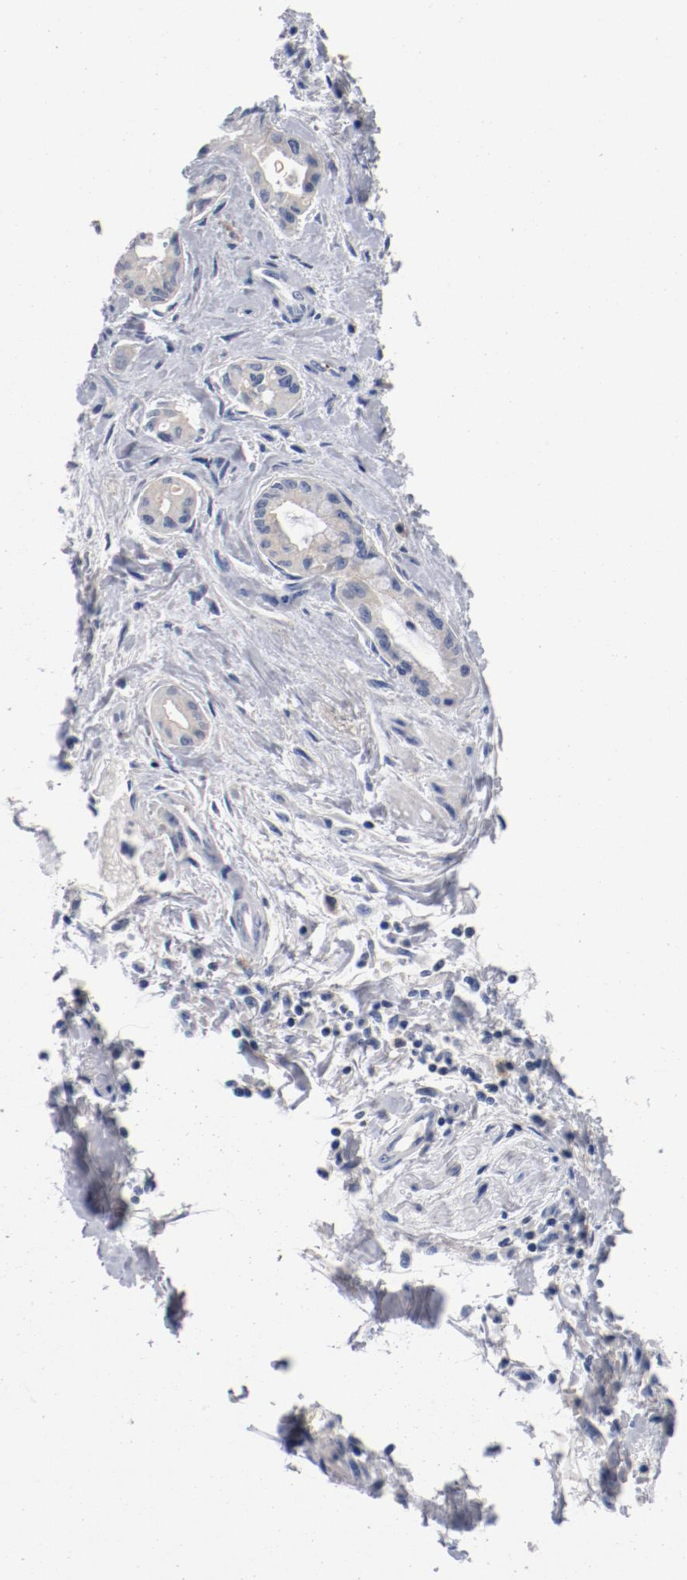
{"staining": {"intensity": "weak", "quantity": ">75%", "location": "cytoplasmic/membranous"}, "tissue": "pancreatic cancer", "cell_type": "Tumor cells", "image_type": "cancer", "snomed": [{"axis": "morphology", "description": "Adenocarcinoma, NOS"}, {"axis": "topography", "description": "Pancreas"}], "caption": "Adenocarcinoma (pancreatic) stained with a protein marker exhibits weak staining in tumor cells.", "gene": "PIM1", "patient": {"sex": "male", "age": 59}}